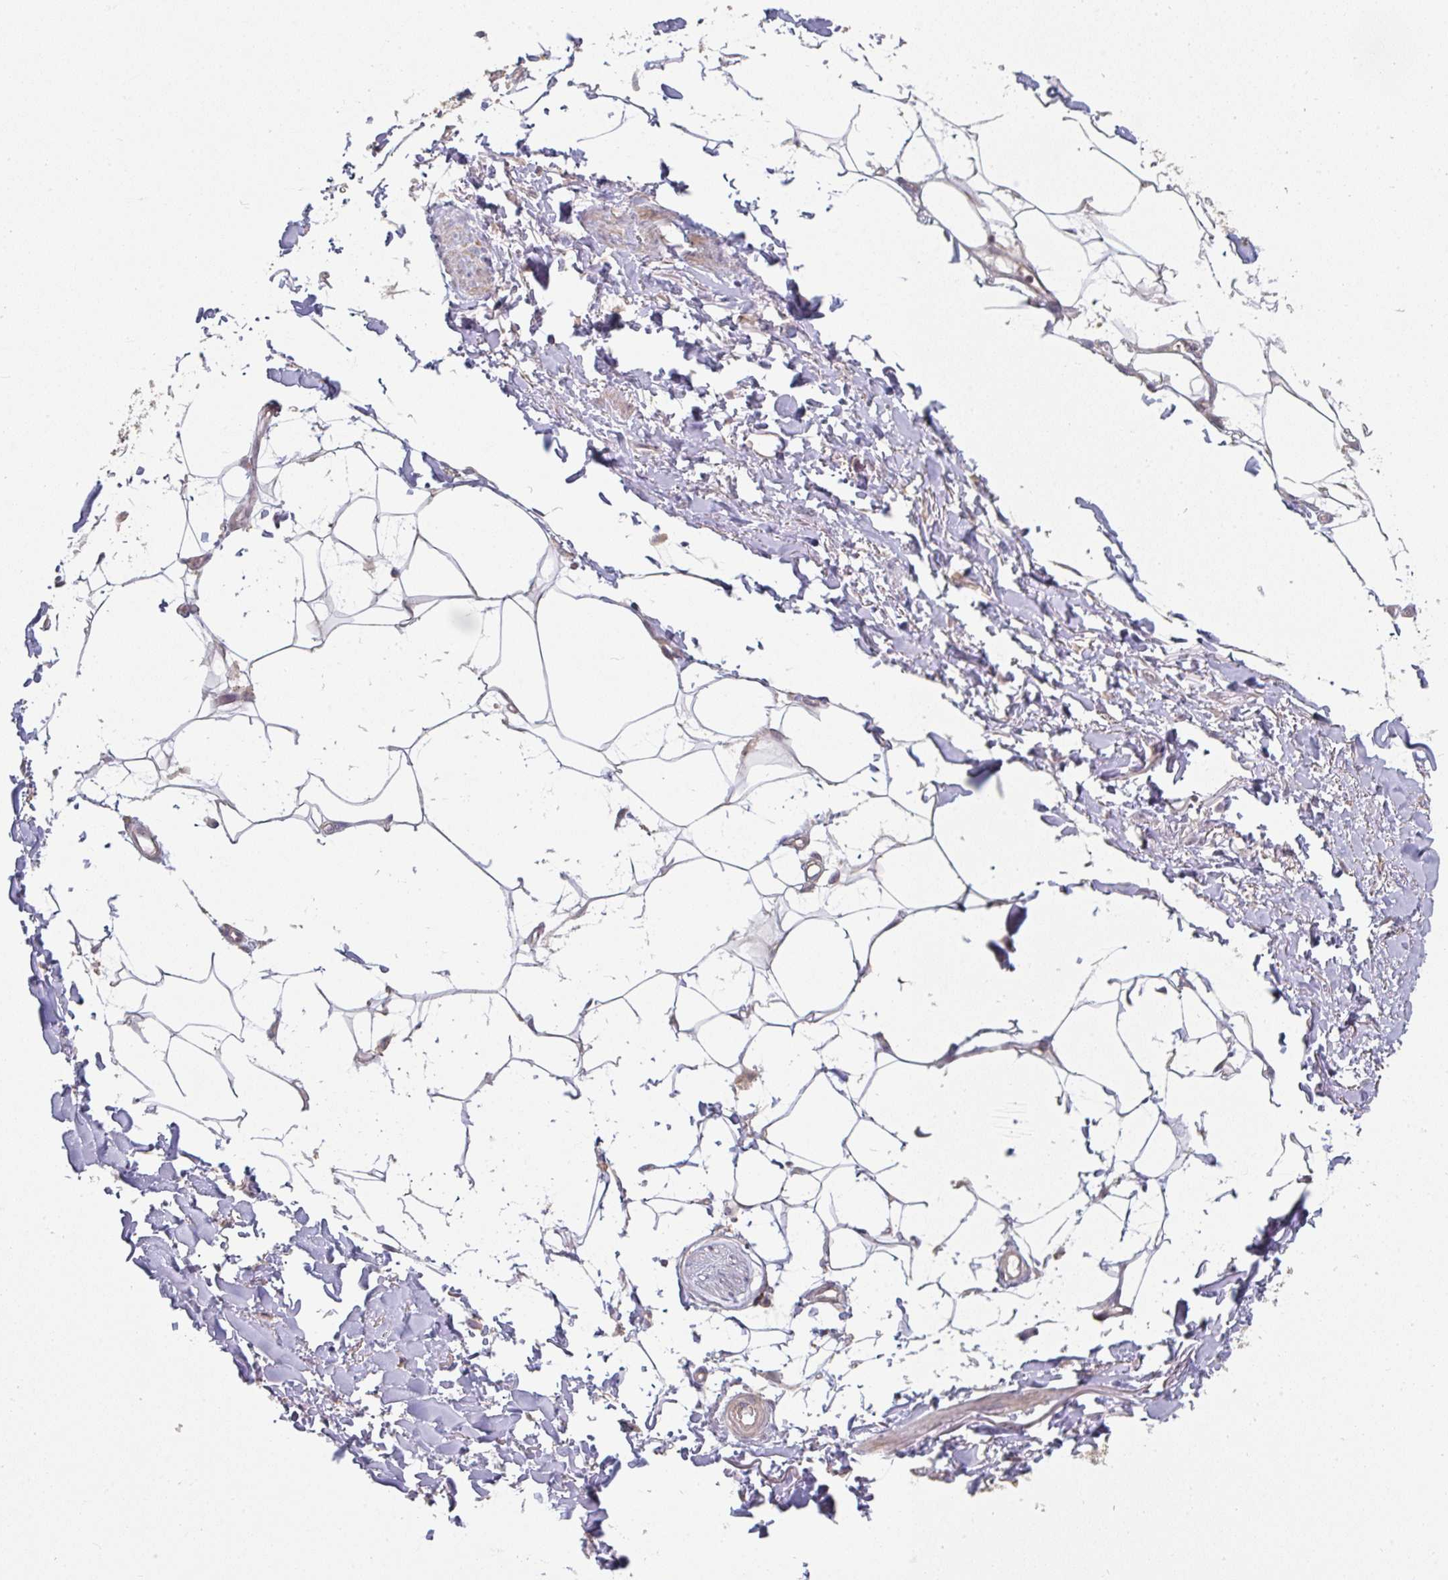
{"staining": {"intensity": "negative", "quantity": "none", "location": "none"}, "tissue": "adipose tissue", "cell_type": "Adipocytes", "image_type": "normal", "snomed": [{"axis": "morphology", "description": "Normal tissue, NOS"}, {"axis": "topography", "description": "Vagina"}, {"axis": "topography", "description": "Peripheral nerve tissue"}], "caption": "There is no significant expression in adipocytes of adipose tissue. (Immunohistochemistry, brightfield microscopy, high magnification).", "gene": "RANGRF", "patient": {"sex": "female", "age": 71}}